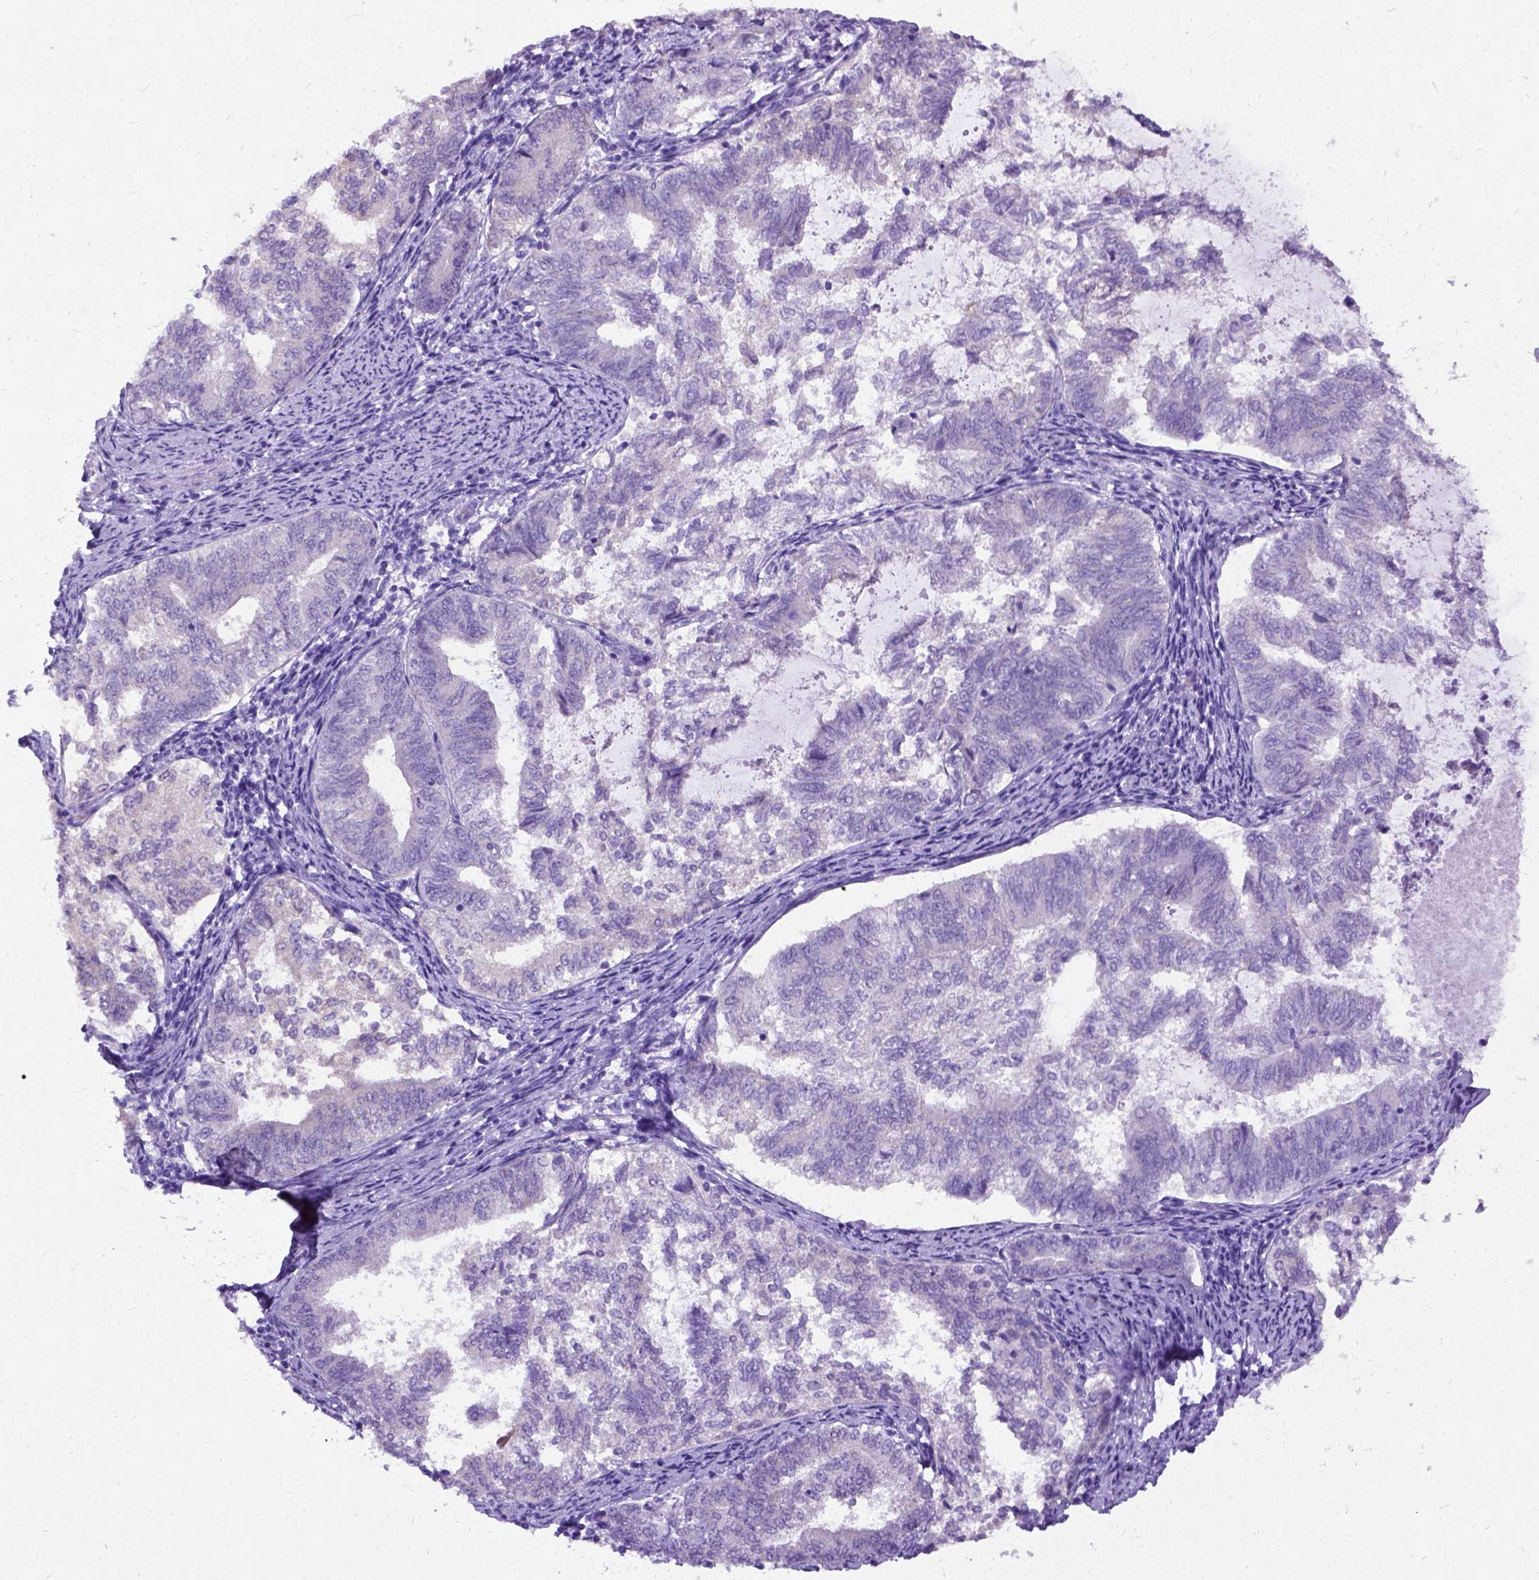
{"staining": {"intensity": "weak", "quantity": "<25%", "location": "cytoplasmic/membranous"}, "tissue": "endometrial cancer", "cell_type": "Tumor cells", "image_type": "cancer", "snomed": [{"axis": "morphology", "description": "Adenocarcinoma, NOS"}, {"axis": "topography", "description": "Endometrium"}], "caption": "Endometrial cancer was stained to show a protein in brown. There is no significant staining in tumor cells.", "gene": "NEUROD4", "patient": {"sex": "female", "age": 65}}